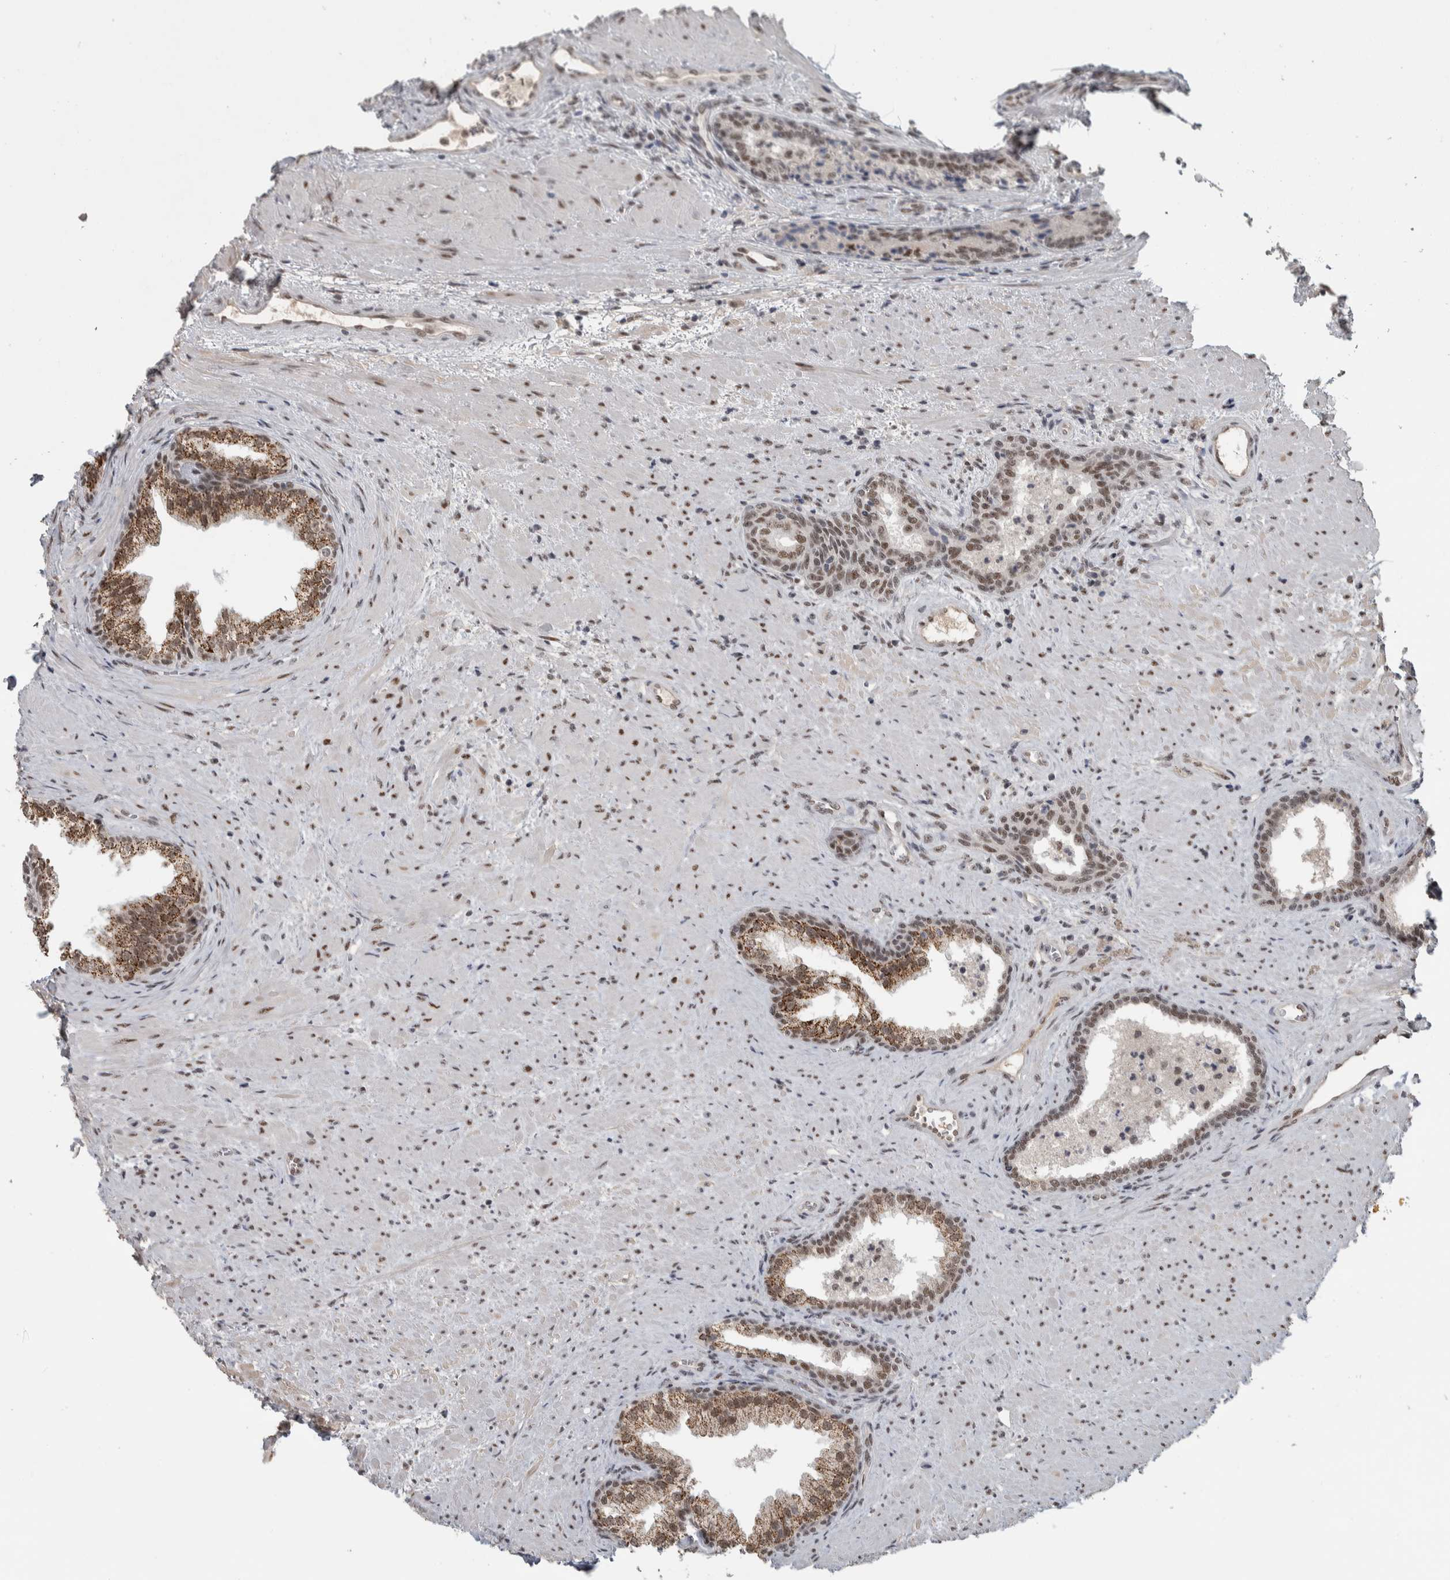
{"staining": {"intensity": "moderate", "quantity": ">75%", "location": "cytoplasmic/membranous,nuclear"}, "tissue": "prostate", "cell_type": "Glandular cells", "image_type": "normal", "snomed": [{"axis": "morphology", "description": "Normal tissue, NOS"}, {"axis": "topography", "description": "Prostate"}], "caption": "Immunohistochemical staining of unremarkable human prostate reveals moderate cytoplasmic/membranous,nuclear protein expression in about >75% of glandular cells.", "gene": "DDX42", "patient": {"sex": "male", "age": 76}}